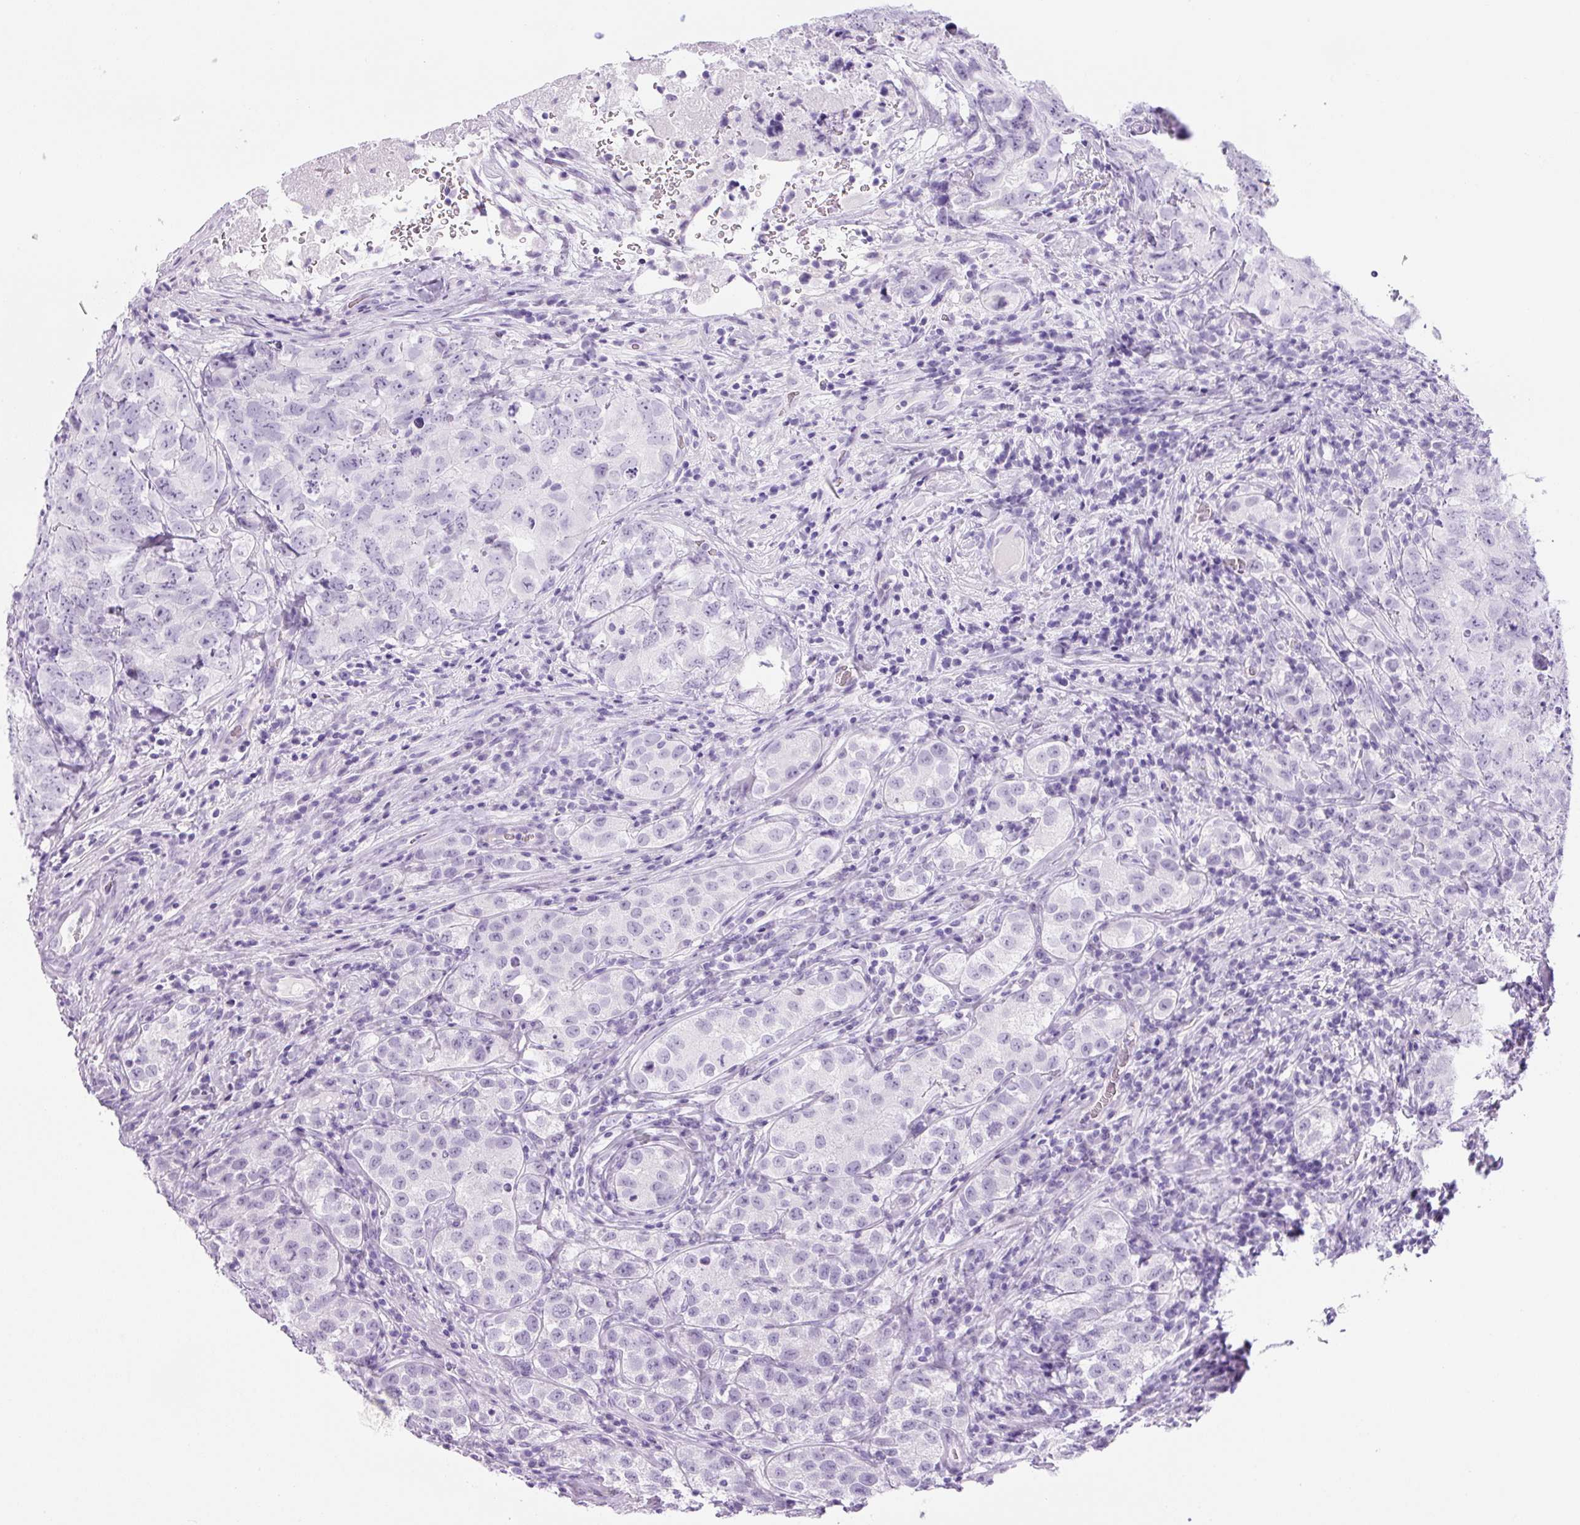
{"staining": {"intensity": "negative", "quantity": "none", "location": "none"}, "tissue": "testis cancer", "cell_type": "Tumor cells", "image_type": "cancer", "snomed": [{"axis": "morphology", "description": "Seminoma, NOS"}, {"axis": "morphology", "description": "Carcinoma, Embryonal, NOS"}, {"axis": "topography", "description": "Testis"}], "caption": "Testis cancer was stained to show a protein in brown. There is no significant positivity in tumor cells.", "gene": "RSPO4", "patient": {"sex": "male", "age": 43}}